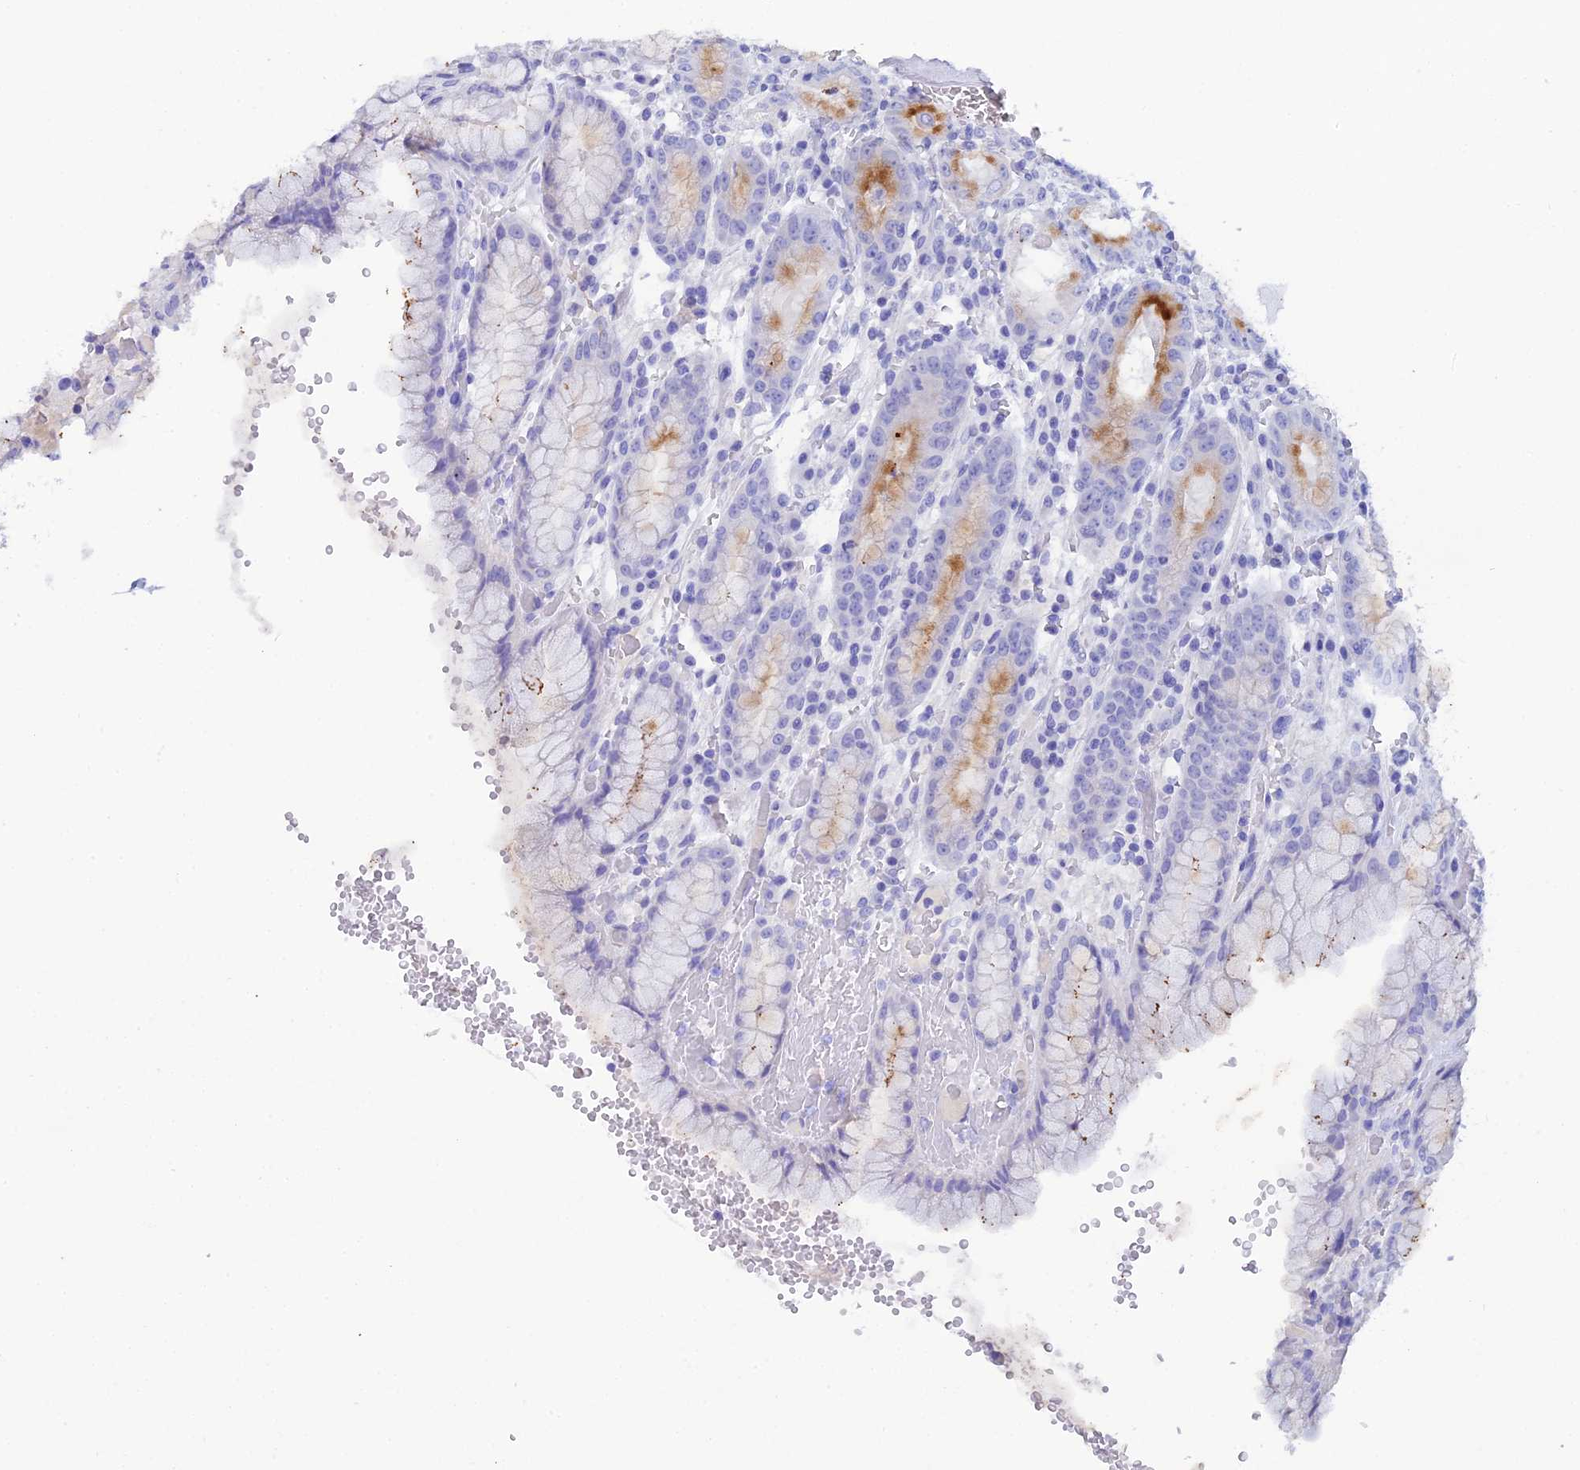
{"staining": {"intensity": "moderate", "quantity": "<25%", "location": "cytoplasmic/membranous"}, "tissue": "stomach", "cell_type": "Glandular cells", "image_type": "normal", "snomed": [{"axis": "morphology", "description": "Normal tissue, NOS"}, {"axis": "topography", "description": "Stomach, upper"}], "caption": "An image of stomach stained for a protein exhibits moderate cytoplasmic/membranous brown staining in glandular cells. Nuclei are stained in blue.", "gene": "REG1A", "patient": {"sex": "male", "age": 52}}